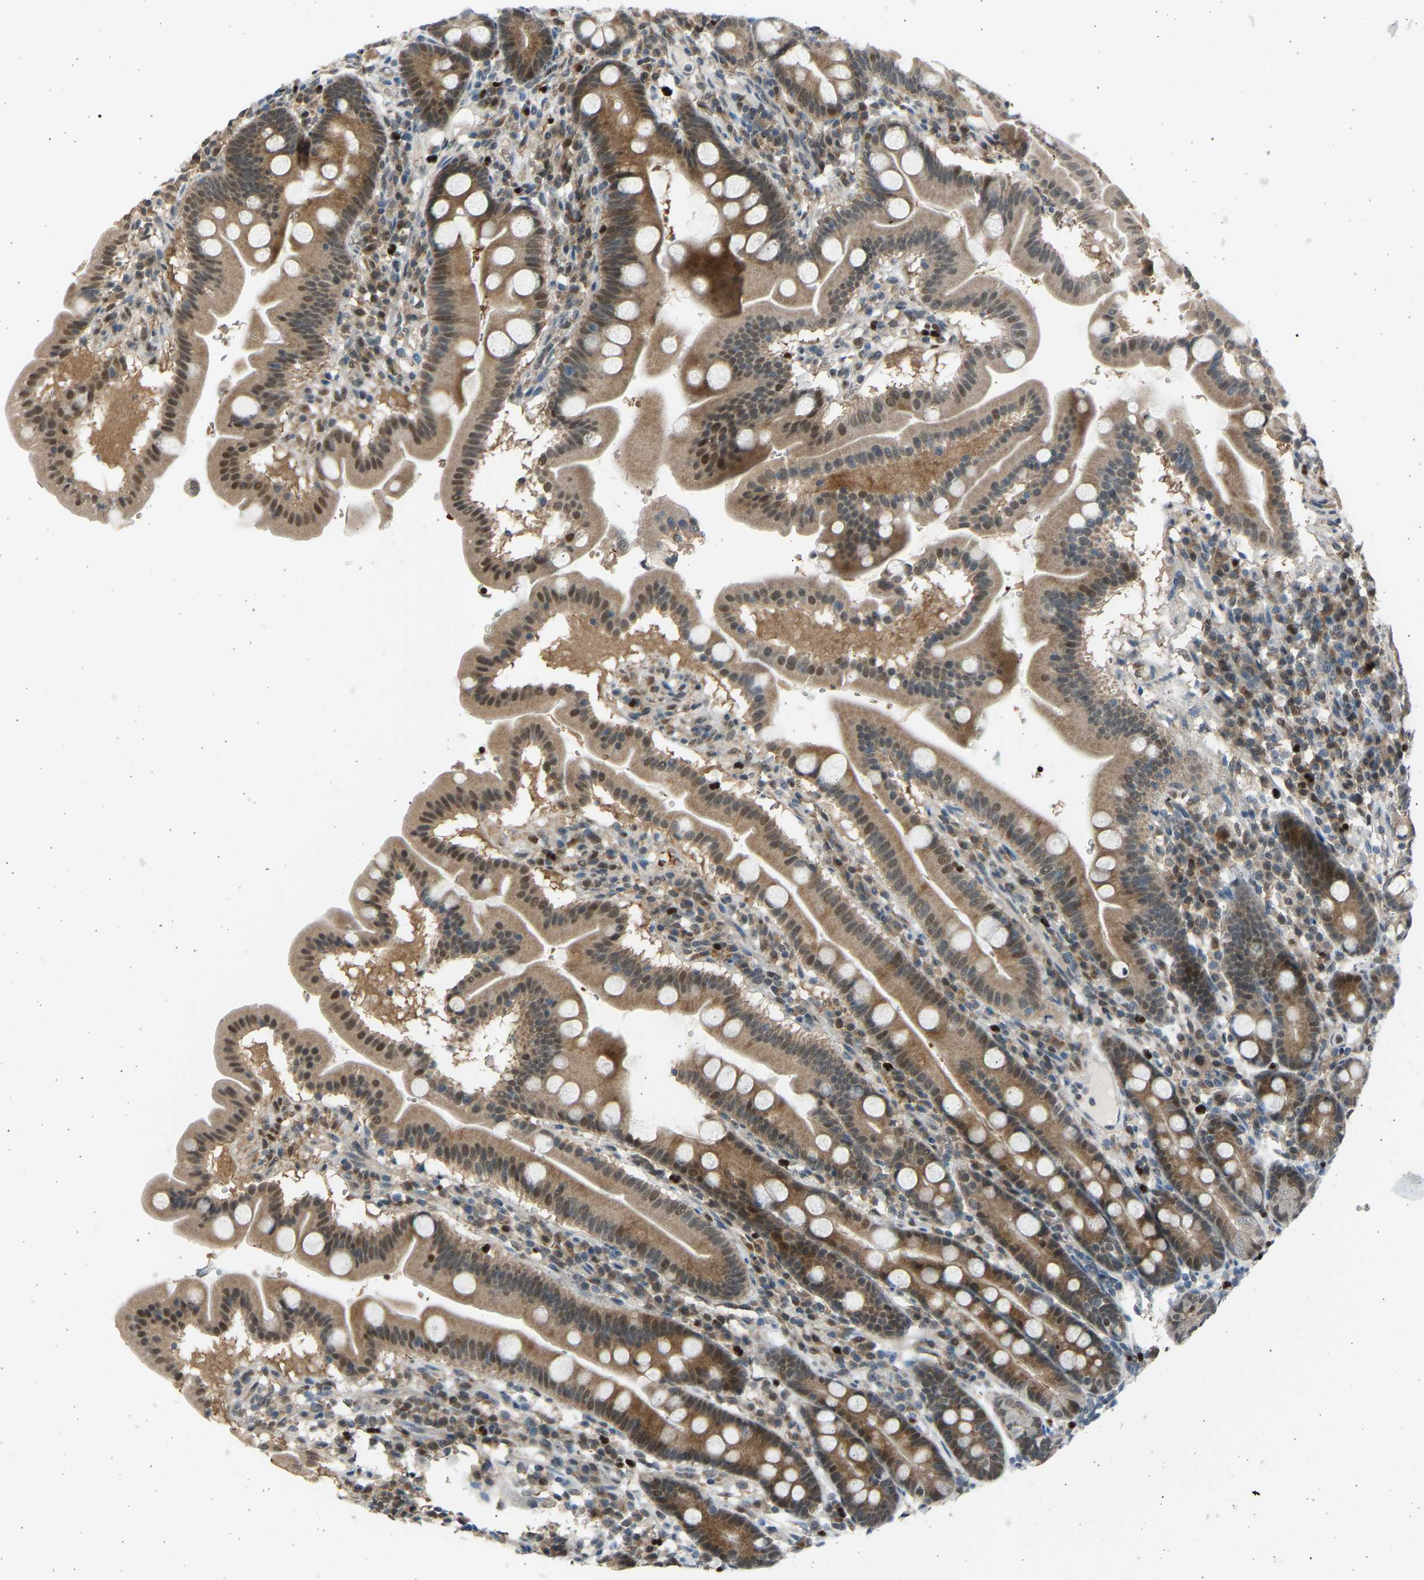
{"staining": {"intensity": "moderate", "quantity": ">75%", "location": "cytoplasmic/membranous,nuclear"}, "tissue": "duodenum", "cell_type": "Glandular cells", "image_type": "normal", "snomed": [{"axis": "morphology", "description": "Normal tissue, NOS"}, {"axis": "topography", "description": "Duodenum"}], "caption": "A histopathology image showing moderate cytoplasmic/membranous,nuclear positivity in about >75% of glandular cells in unremarkable duodenum, as visualized by brown immunohistochemical staining.", "gene": "BIRC2", "patient": {"sex": "male", "age": 50}}